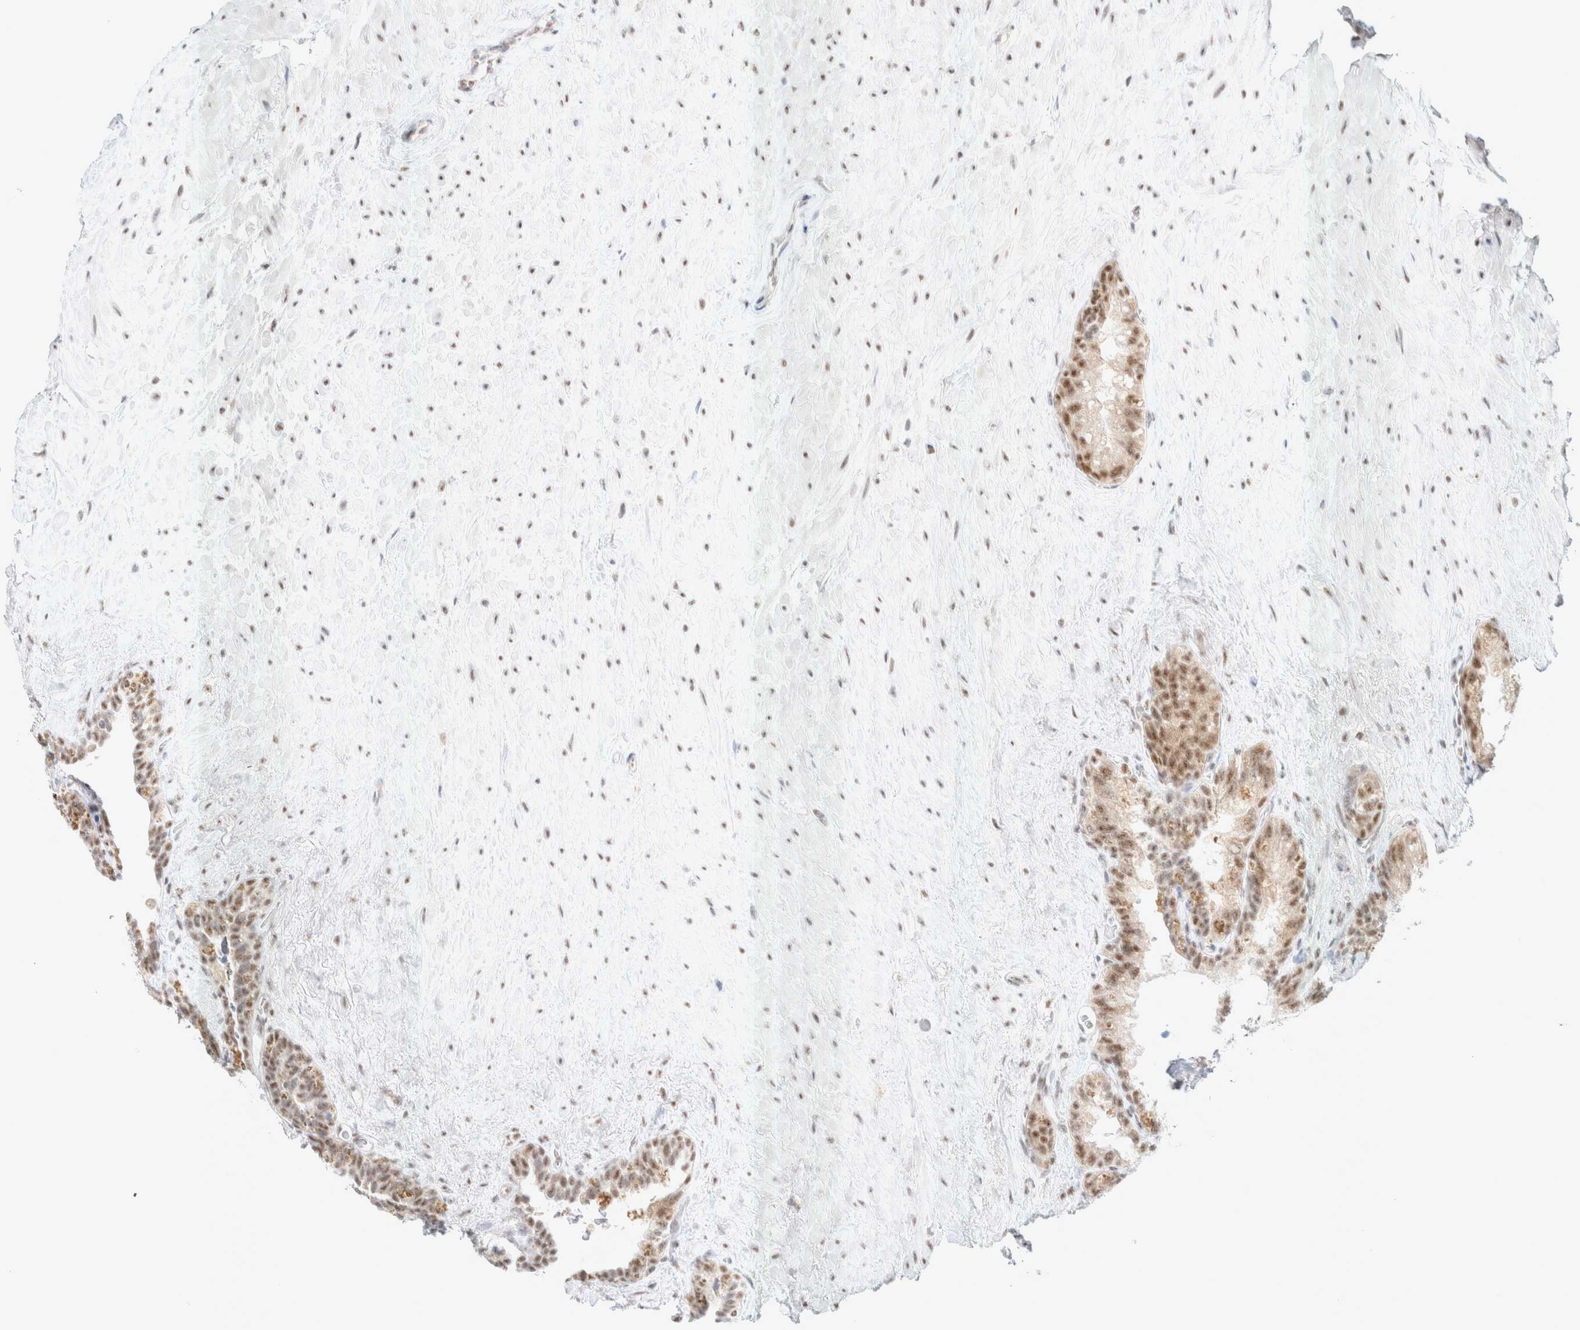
{"staining": {"intensity": "moderate", "quantity": ">75%", "location": "nuclear"}, "tissue": "seminal vesicle", "cell_type": "Glandular cells", "image_type": "normal", "snomed": [{"axis": "morphology", "description": "Normal tissue, NOS"}, {"axis": "topography", "description": "Seminal veicle"}], "caption": "Moderate nuclear staining is identified in approximately >75% of glandular cells in benign seminal vesicle. (Brightfield microscopy of DAB IHC at high magnification).", "gene": "TRMT12", "patient": {"sex": "male", "age": 80}}